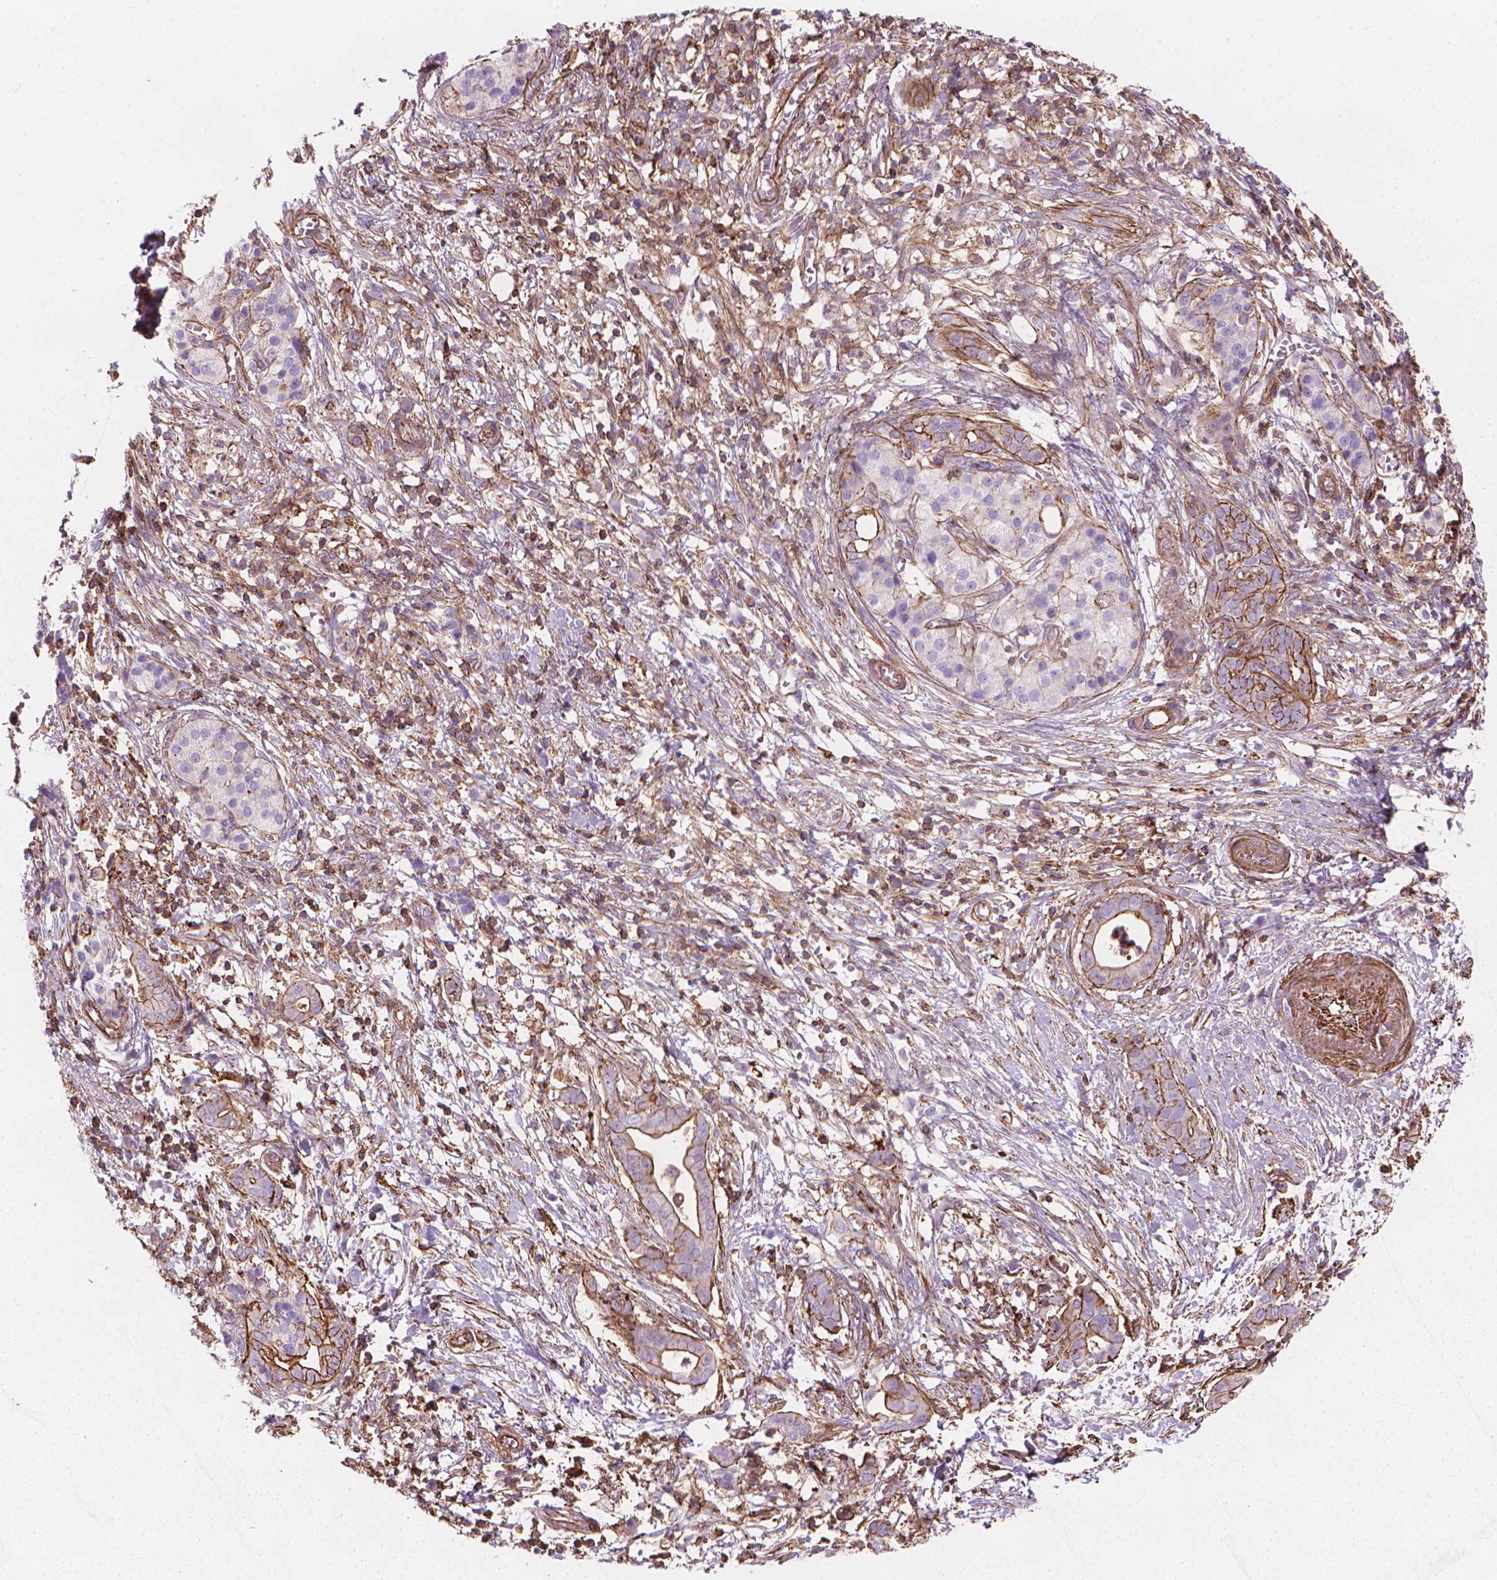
{"staining": {"intensity": "moderate", "quantity": "25%-75%", "location": "cytoplasmic/membranous"}, "tissue": "pancreatic cancer", "cell_type": "Tumor cells", "image_type": "cancer", "snomed": [{"axis": "morphology", "description": "Adenocarcinoma, NOS"}, {"axis": "topography", "description": "Pancreas"}], "caption": "Protein expression analysis of adenocarcinoma (pancreatic) shows moderate cytoplasmic/membranous positivity in approximately 25%-75% of tumor cells. (DAB IHC, brown staining for protein, blue staining for nuclei).", "gene": "PATJ", "patient": {"sex": "male", "age": 61}}